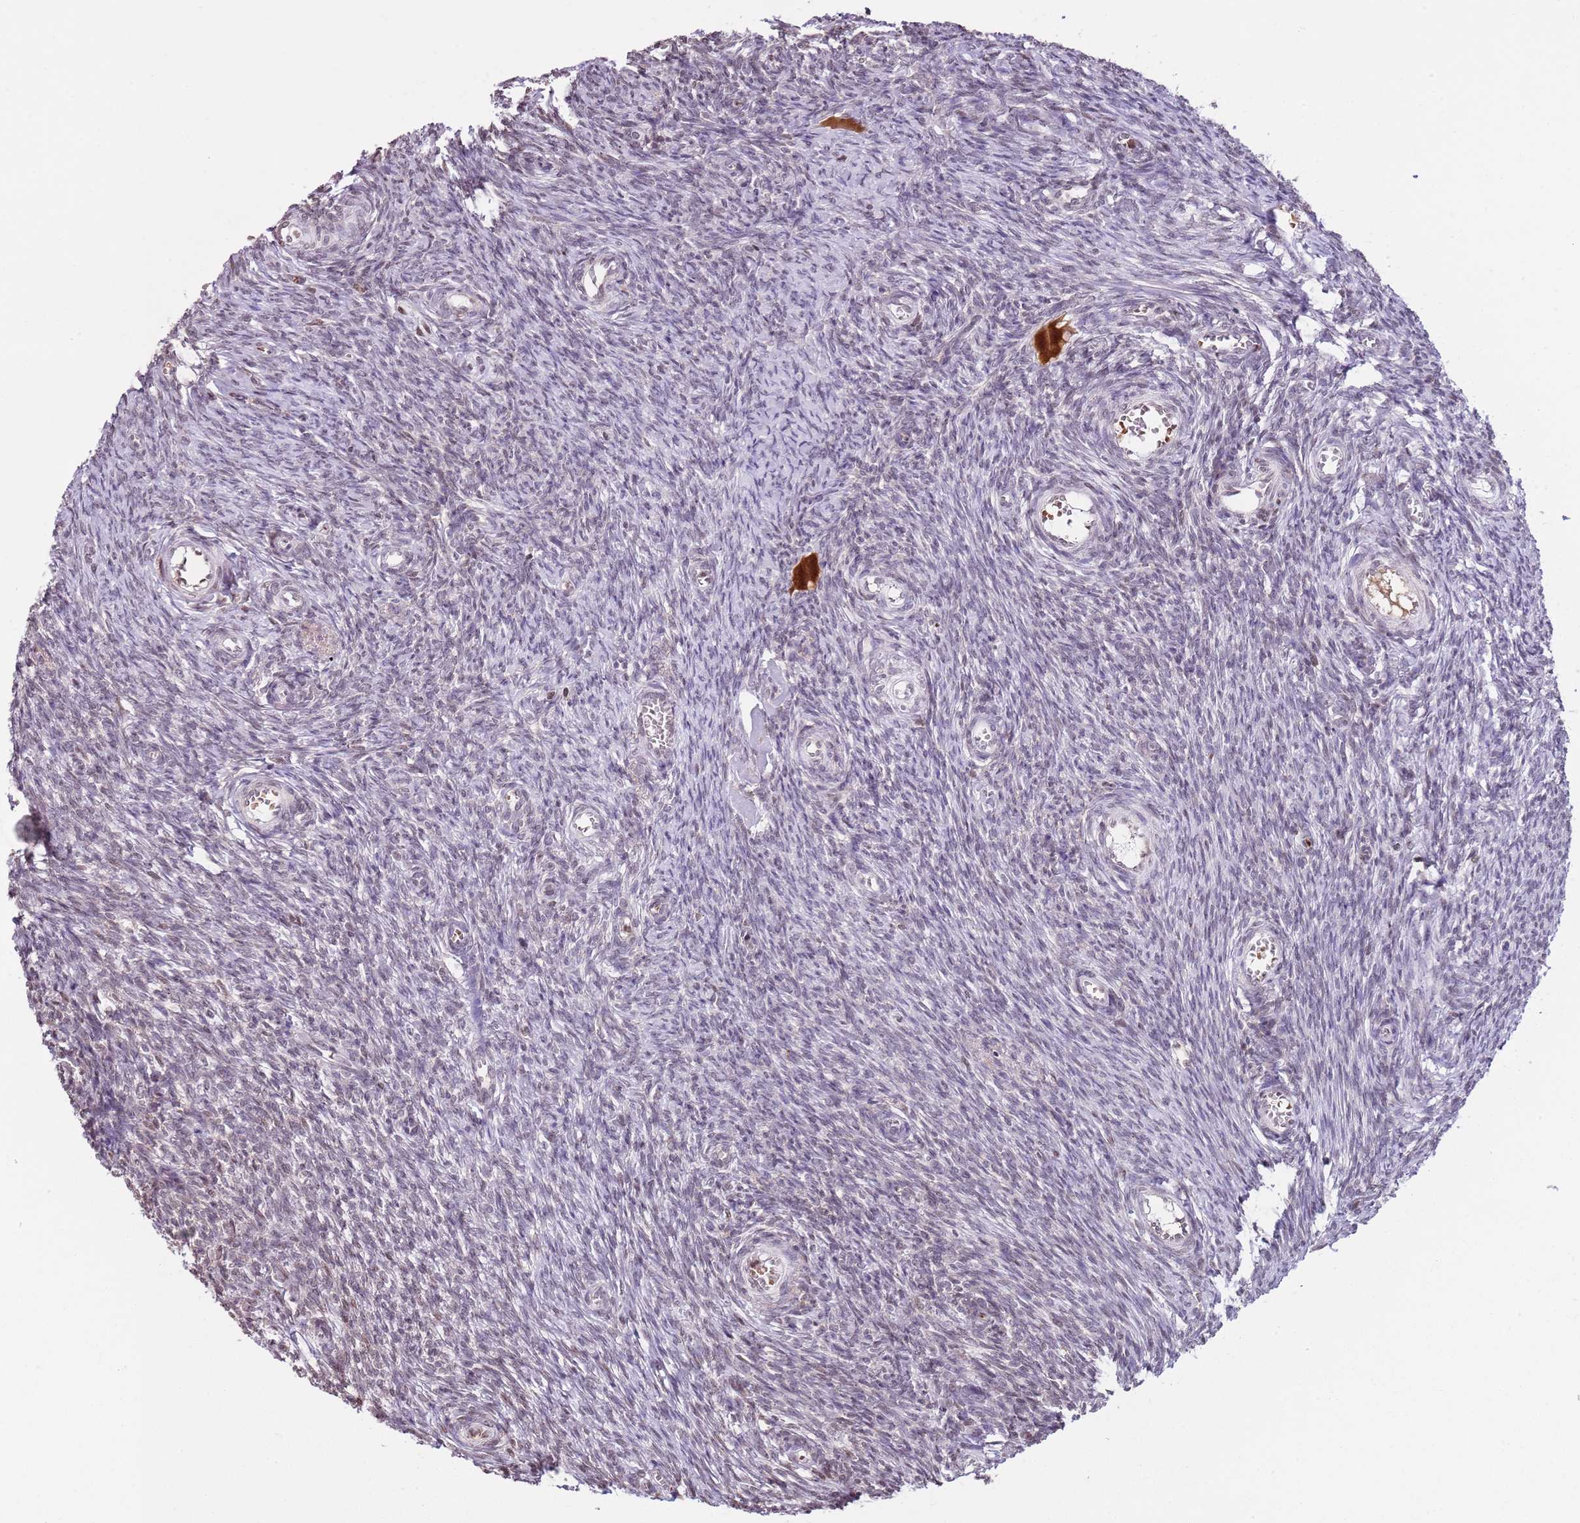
{"staining": {"intensity": "weak", "quantity": "25%-75%", "location": "nuclear"}, "tissue": "ovary", "cell_type": "Ovarian stroma cells", "image_type": "normal", "snomed": [{"axis": "morphology", "description": "Normal tissue, NOS"}, {"axis": "topography", "description": "Ovary"}], "caption": "Ovarian stroma cells demonstrate low levels of weak nuclear staining in about 25%-75% of cells in benign ovary.", "gene": "KPNA3", "patient": {"sex": "female", "age": 44}}